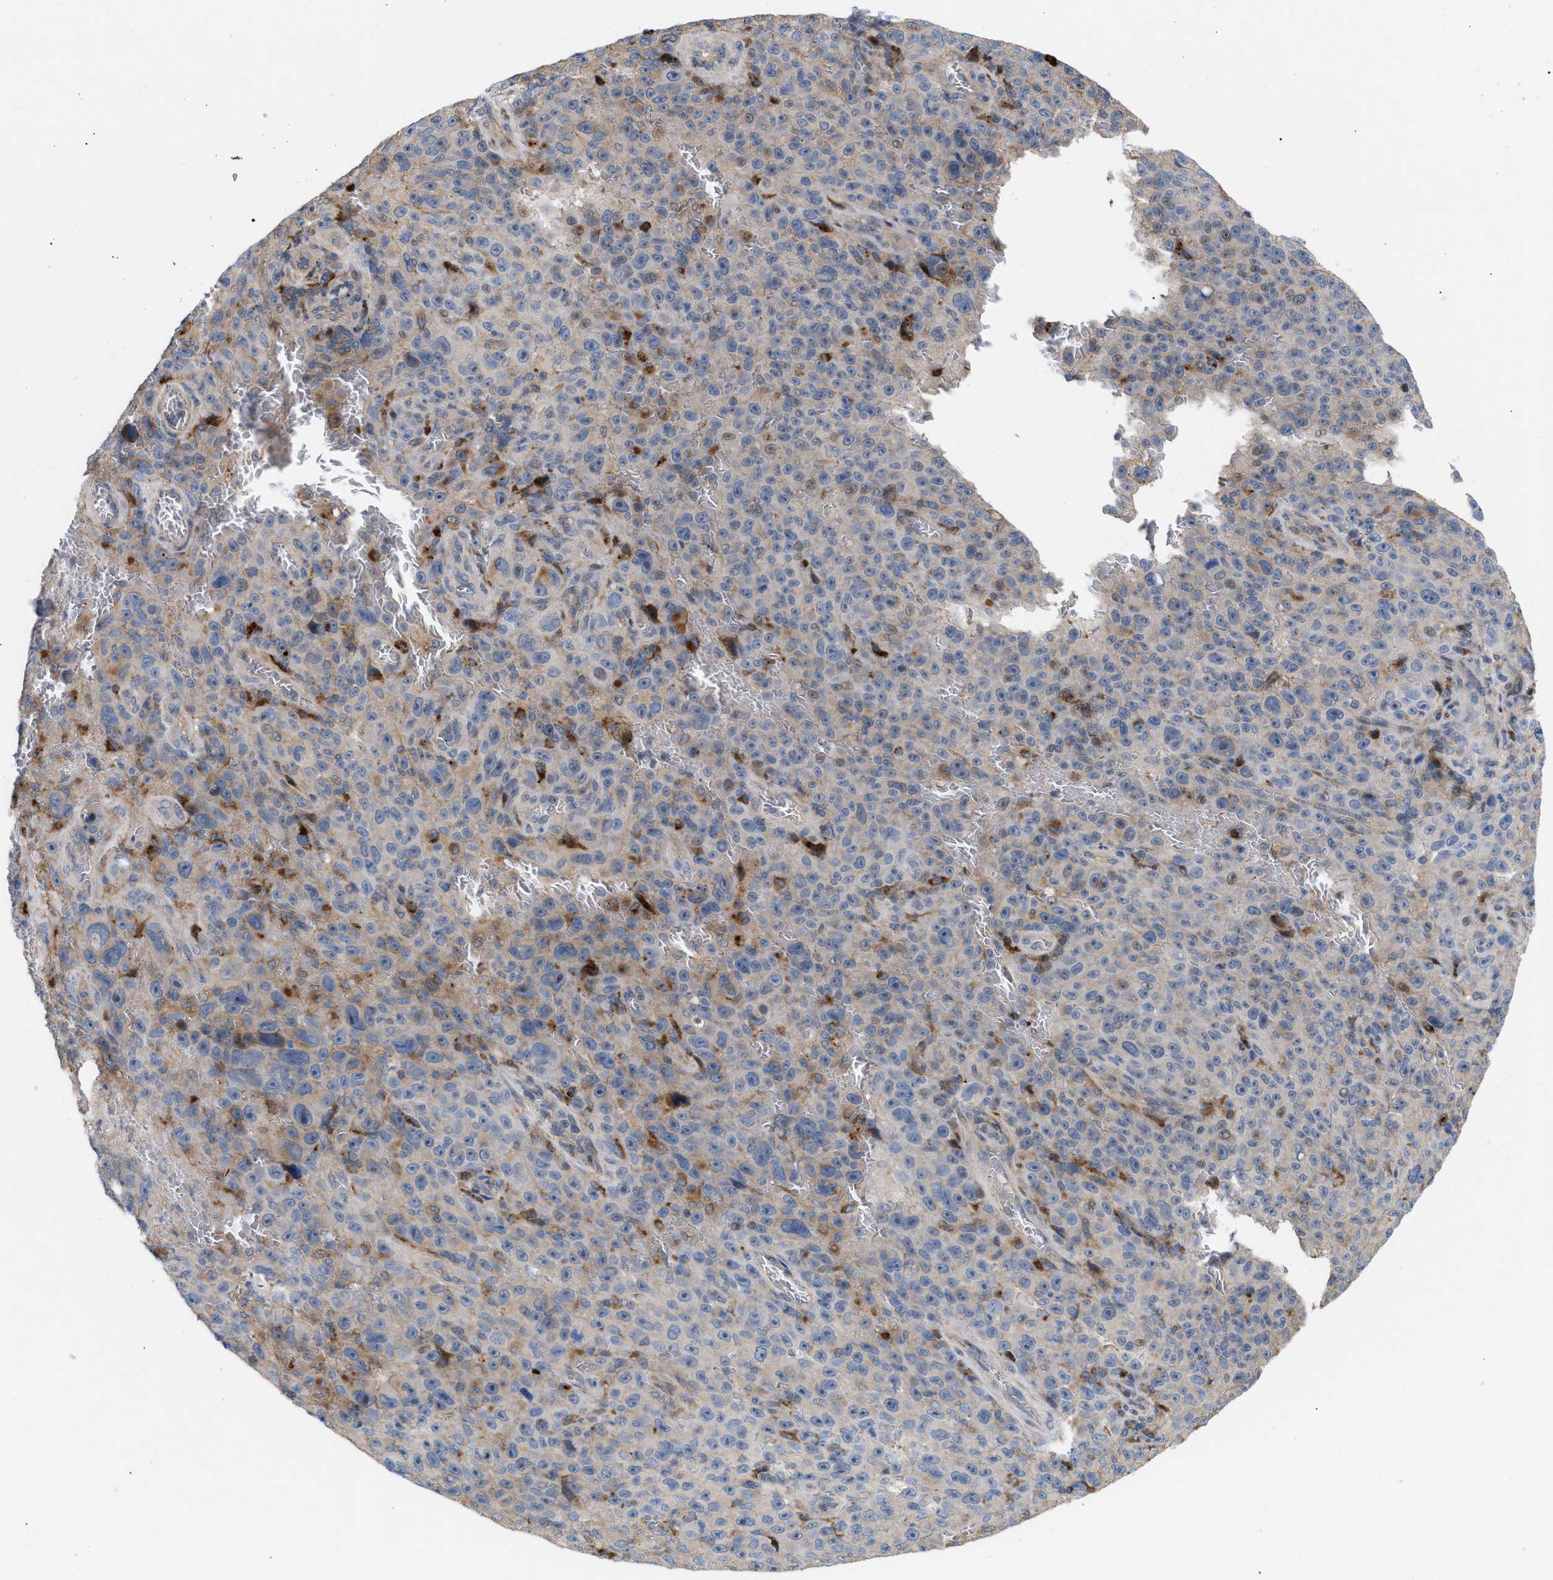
{"staining": {"intensity": "weak", "quantity": "<25%", "location": "cytoplasmic/membranous"}, "tissue": "melanoma", "cell_type": "Tumor cells", "image_type": "cancer", "snomed": [{"axis": "morphology", "description": "Malignant melanoma, NOS"}, {"axis": "topography", "description": "Skin"}], "caption": "High magnification brightfield microscopy of malignant melanoma stained with DAB (3,3'-diaminobenzidine) (brown) and counterstained with hematoxylin (blue): tumor cells show no significant positivity.", "gene": "MBTD1", "patient": {"sex": "female", "age": 82}}